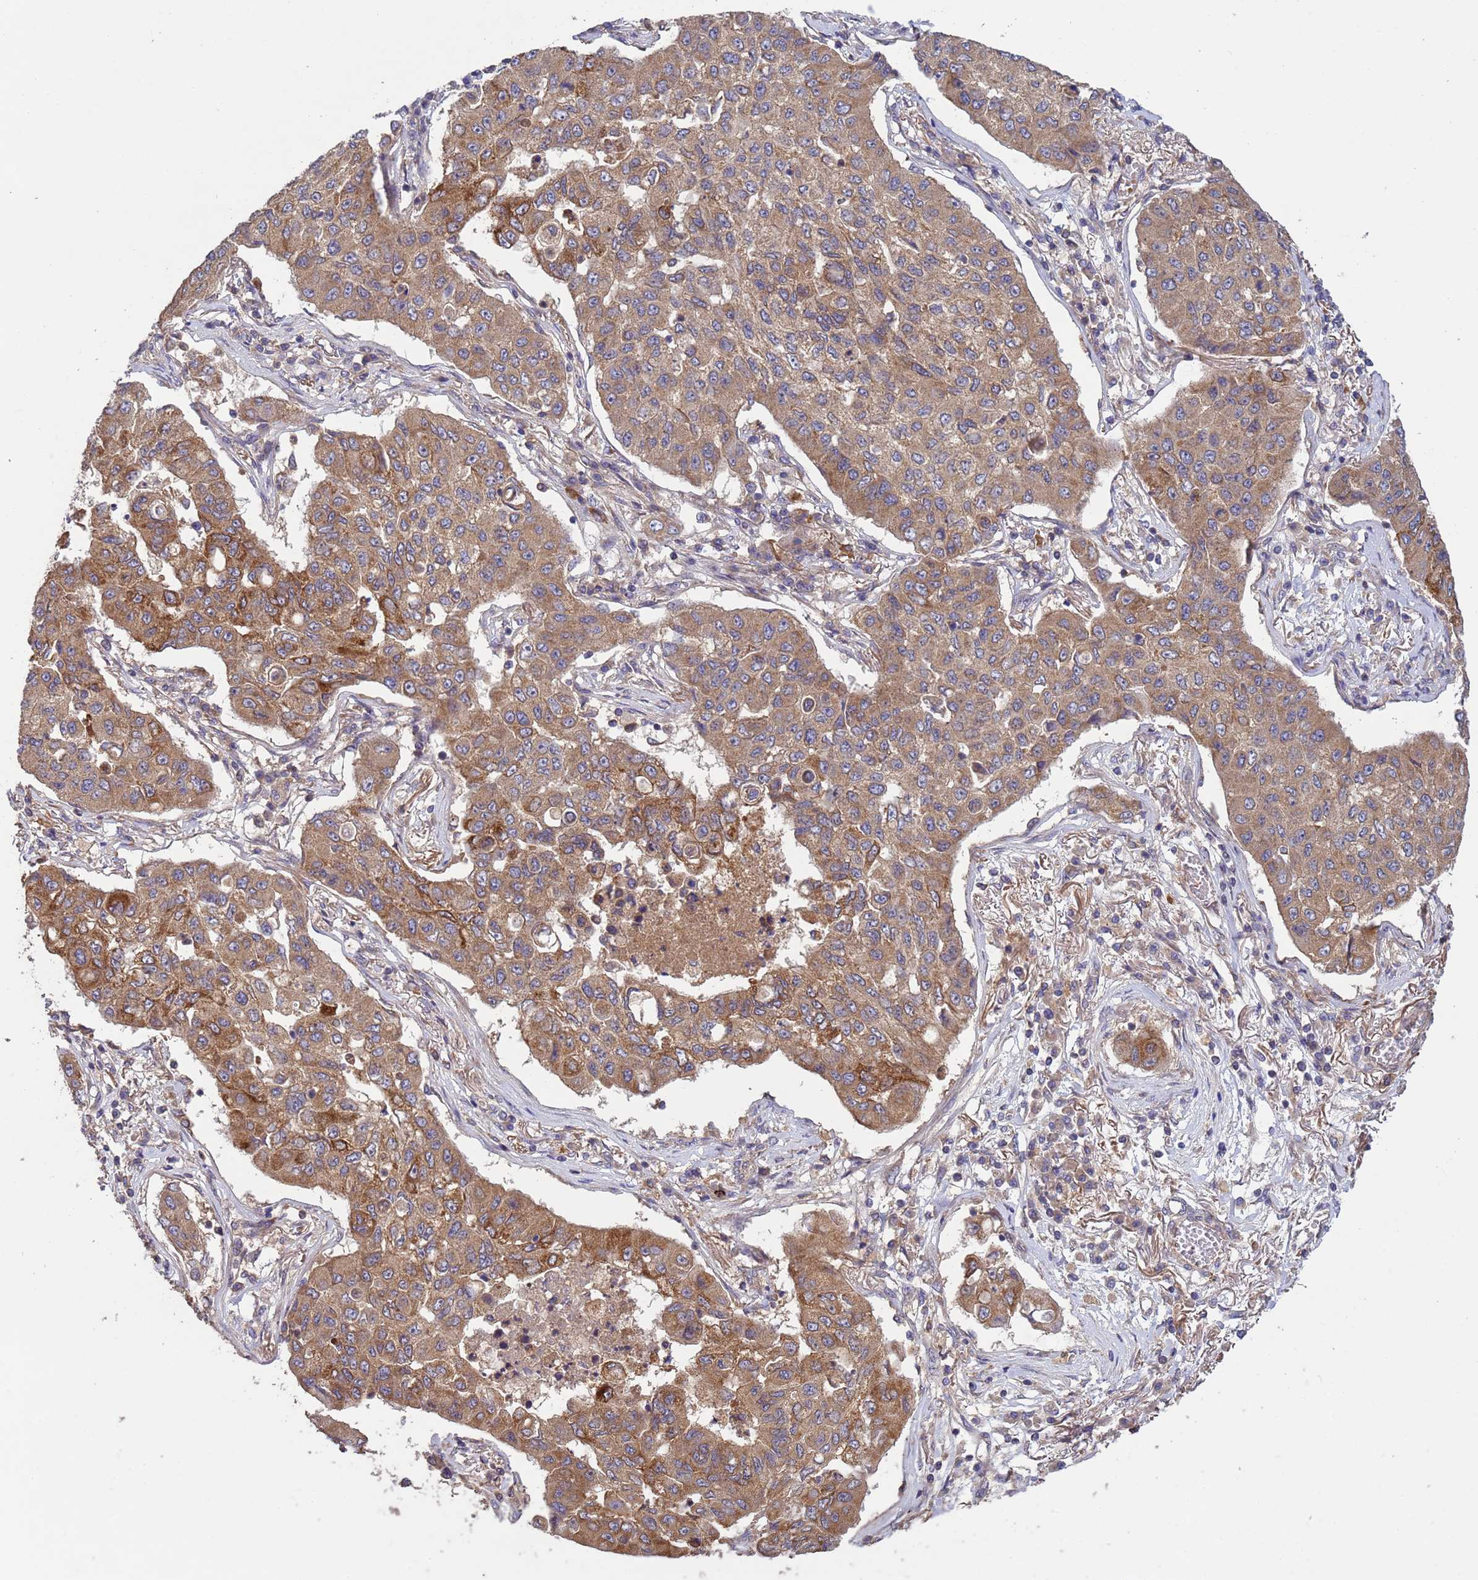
{"staining": {"intensity": "moderate", "quantity": ">75%", "location": "cytoplasmic/membranous"}, "tissue": "lung cancer", "cell_type": "Tumor cells", "image_type": "cancer", "snomed": [{"axis": "morphology", "description": "Squamous cell carcinoma, NOS"}, {"axis": "topography", "description": "Lung"}], "caption": "Protein expression analysis of human lung cancer (squamous cell carcinoma) reveals moderate cytoplasmic/membranous positivity in about >75% of tumor cells. Nuclei are stained in blue.", "gene": "RAB10", "patient": {"sex": "male", "age": 74}}